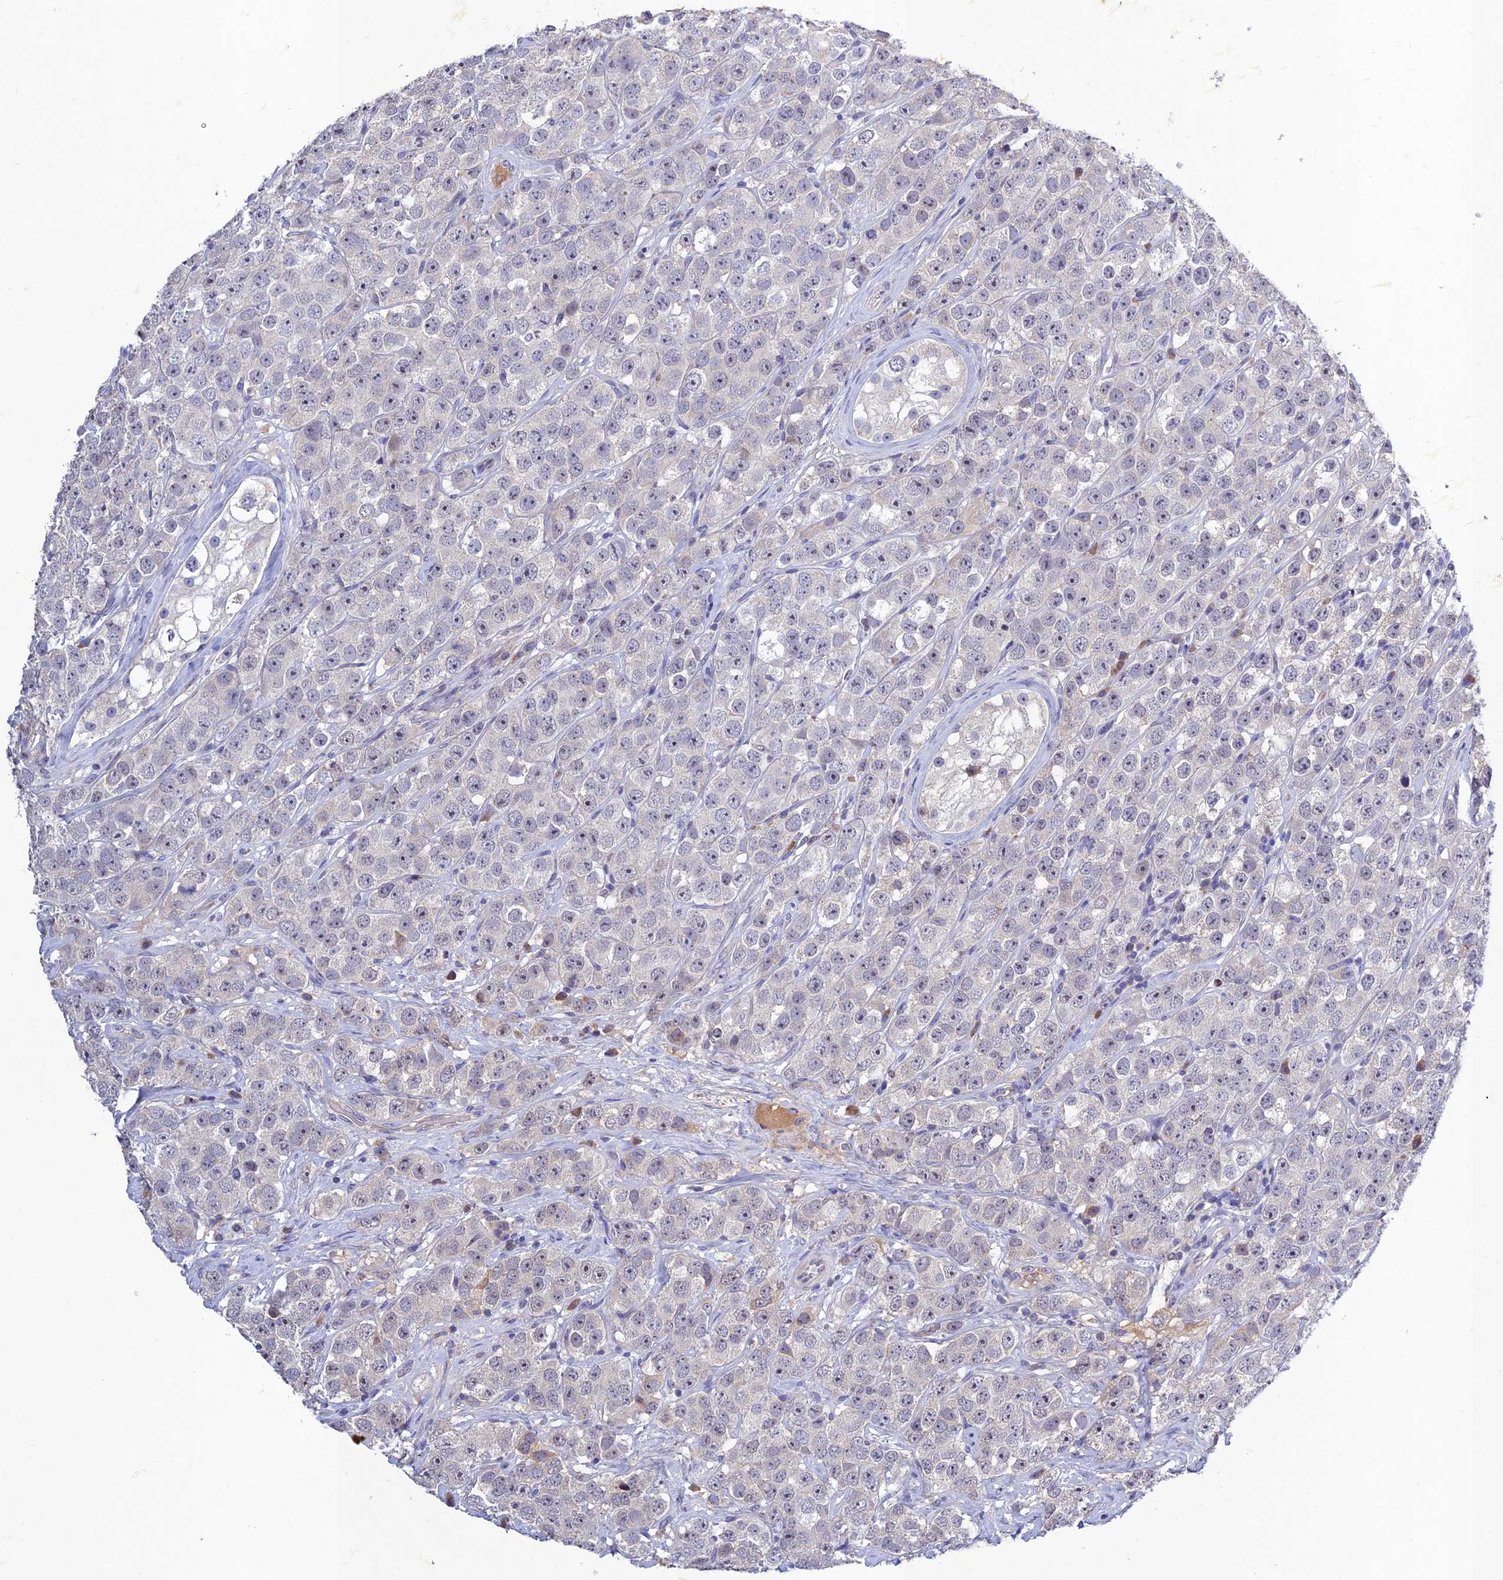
{"staining": {"intensity": "negative", "quantity": "none", "location": "none"}, "tissue": "testis cancer", "cell_type": "Tumor cells", "image_type": "cancer", "snomed": [{"axis": "morphology", "description": "Seminoma, NOS"}, {"axis": "topography", "description": "Testis"}], "caption": "A photomicrograph of human seminoma (testis) is negative for staining in tumor cells.", "gene": "CHST5", "patient": {"sex": "male", "age": 28}}